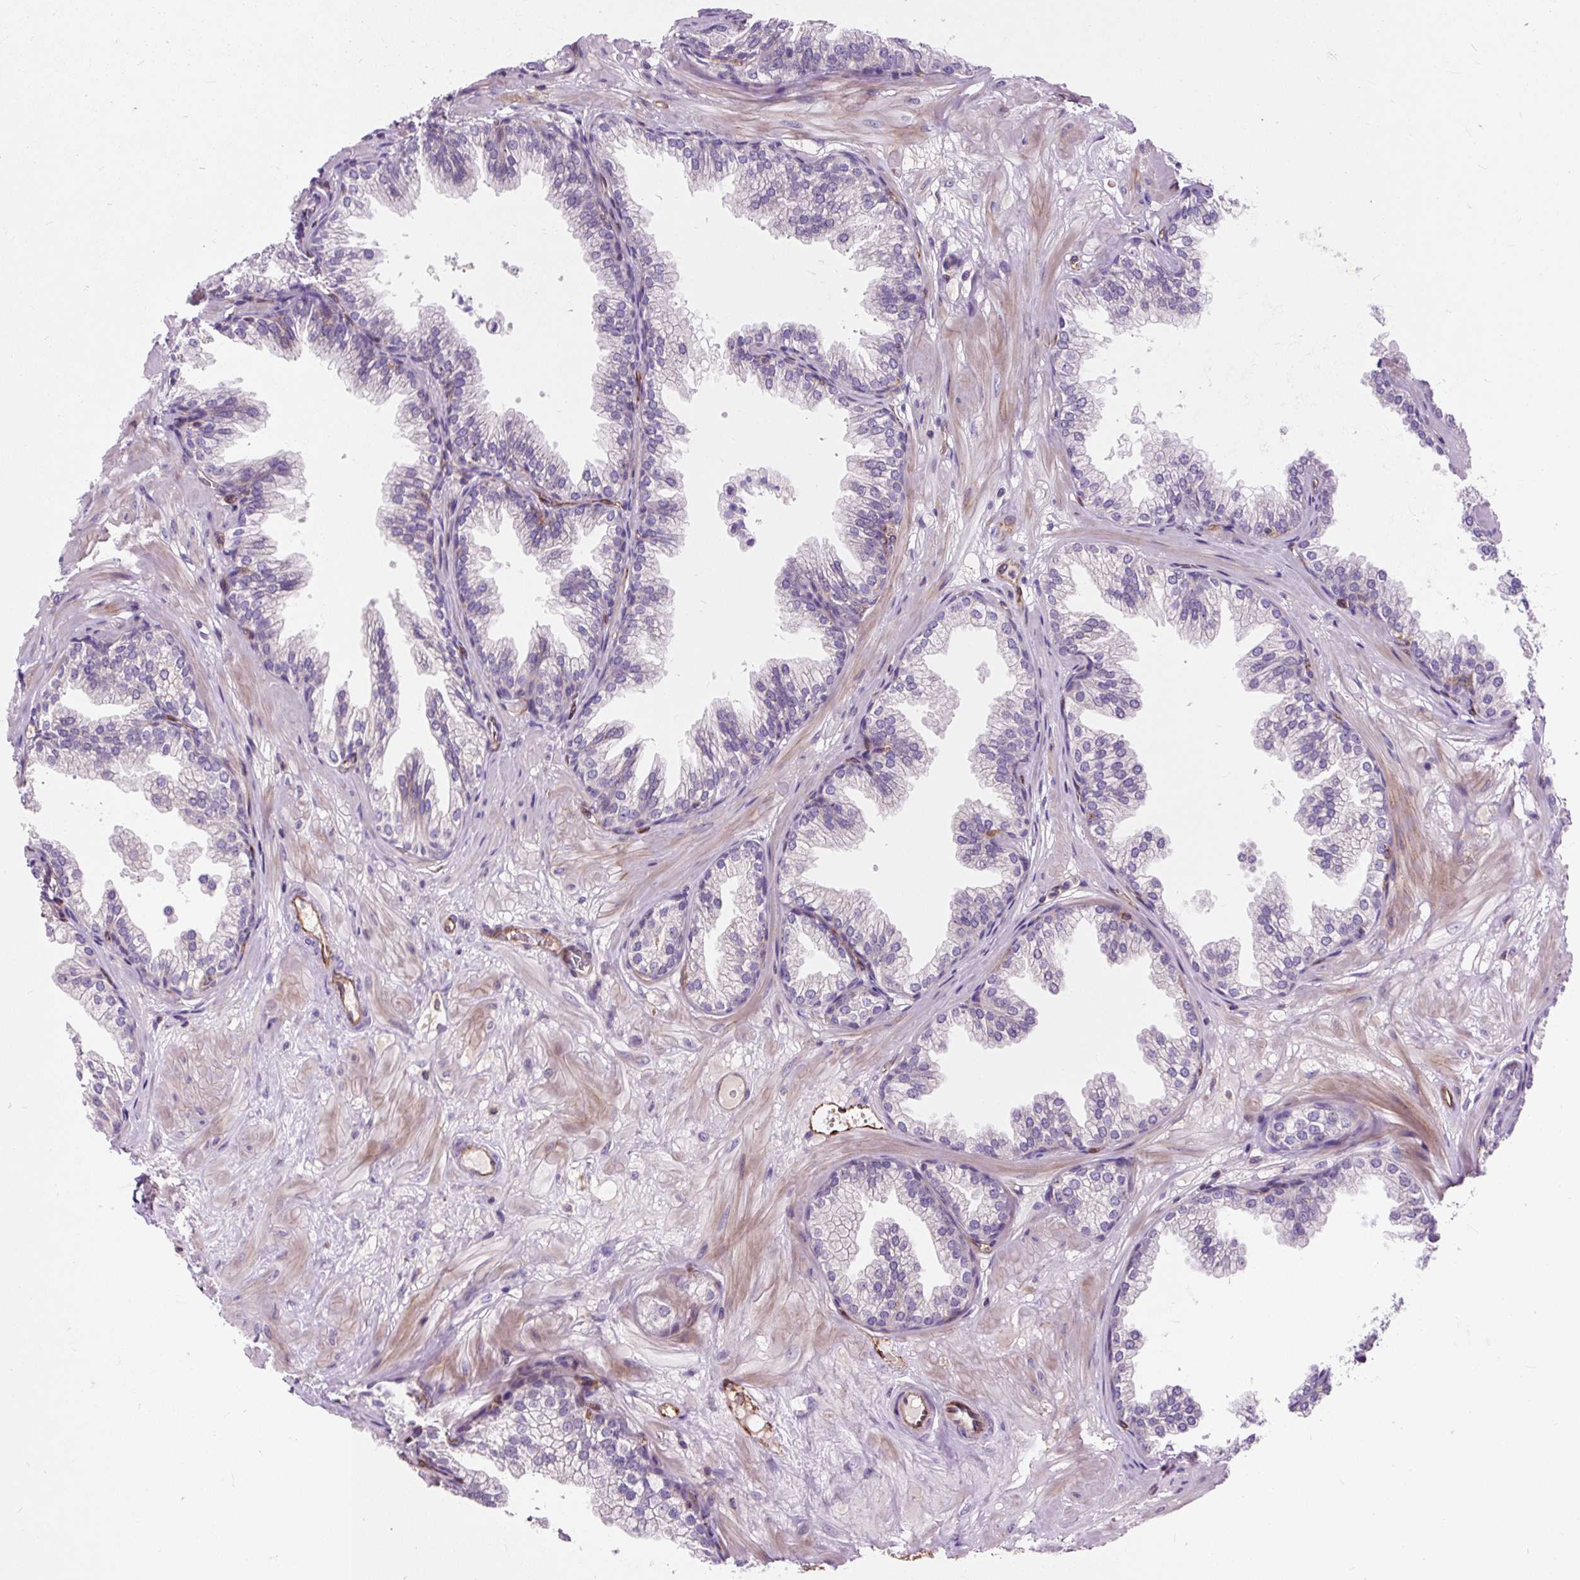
{"staining": {"intensity": "negative", "quantity": "none", "location": "none"}, "tissue": "prostate", "cell_type": "Glandular cells", "image_type": "normal", "snomed": [{"axis": "morphology", "description": "Normal tissue, NOS"}, {"axis": "topography", "description": "Prostate"}], "caption": "Protein analysis of unremarkable prostate shows no significant expression in glandular cells. (DAB (3,3'-diaminobenzidine) immunohistochemistry with hematoxylin counter stain).", "gene": "PCDHGB3", "patient": {"sex": "male", "age": 37}}